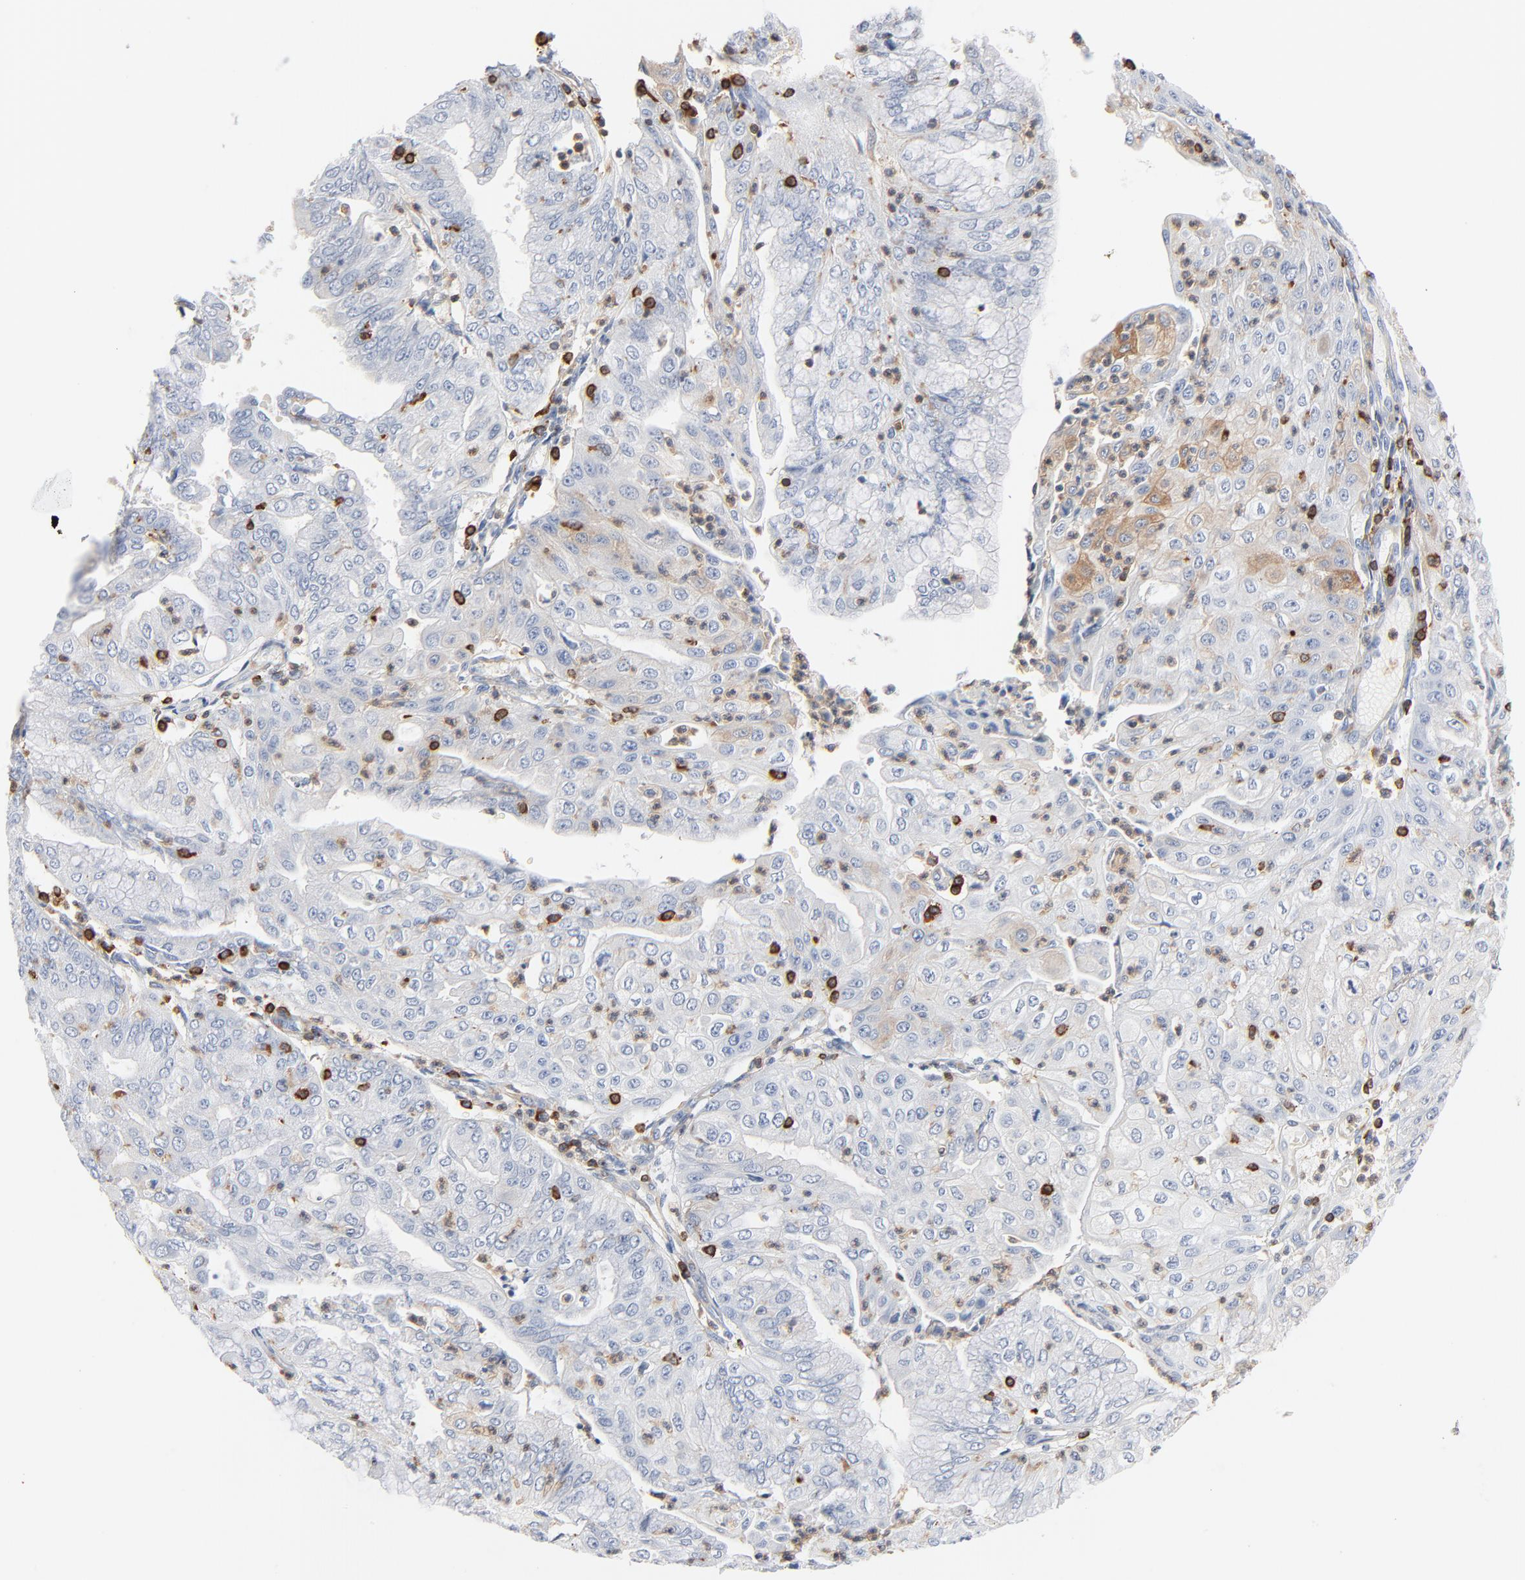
{"staining": {"intensity": "moderate", "quantity": "<25%", "location": "cytoplasmic/membranous"}, "tissue": "endometrial cancer", "cell_type": "Tumor cells", "image_type": "cancer", "snomed": [{"axis": "morphology", "description": "Adenocarcinoma, NOS"}, {"axis": "topography", "description": "Endometrium"}], "caption": "High-power microscopy captured an IHC photomicrograph of endometrial cancer (adenocarcinoma), revealing moderate cytoplasmic/membranous expression in about <25% of tumor cells. The staining was performed using DAB to visualize the protein expression in brown, while the nuclei were stained in blue with hematoxylin (Magnification: 20x).", "gene": "SH3KBP1", "patient": {"sex": "female", "age": 79}}